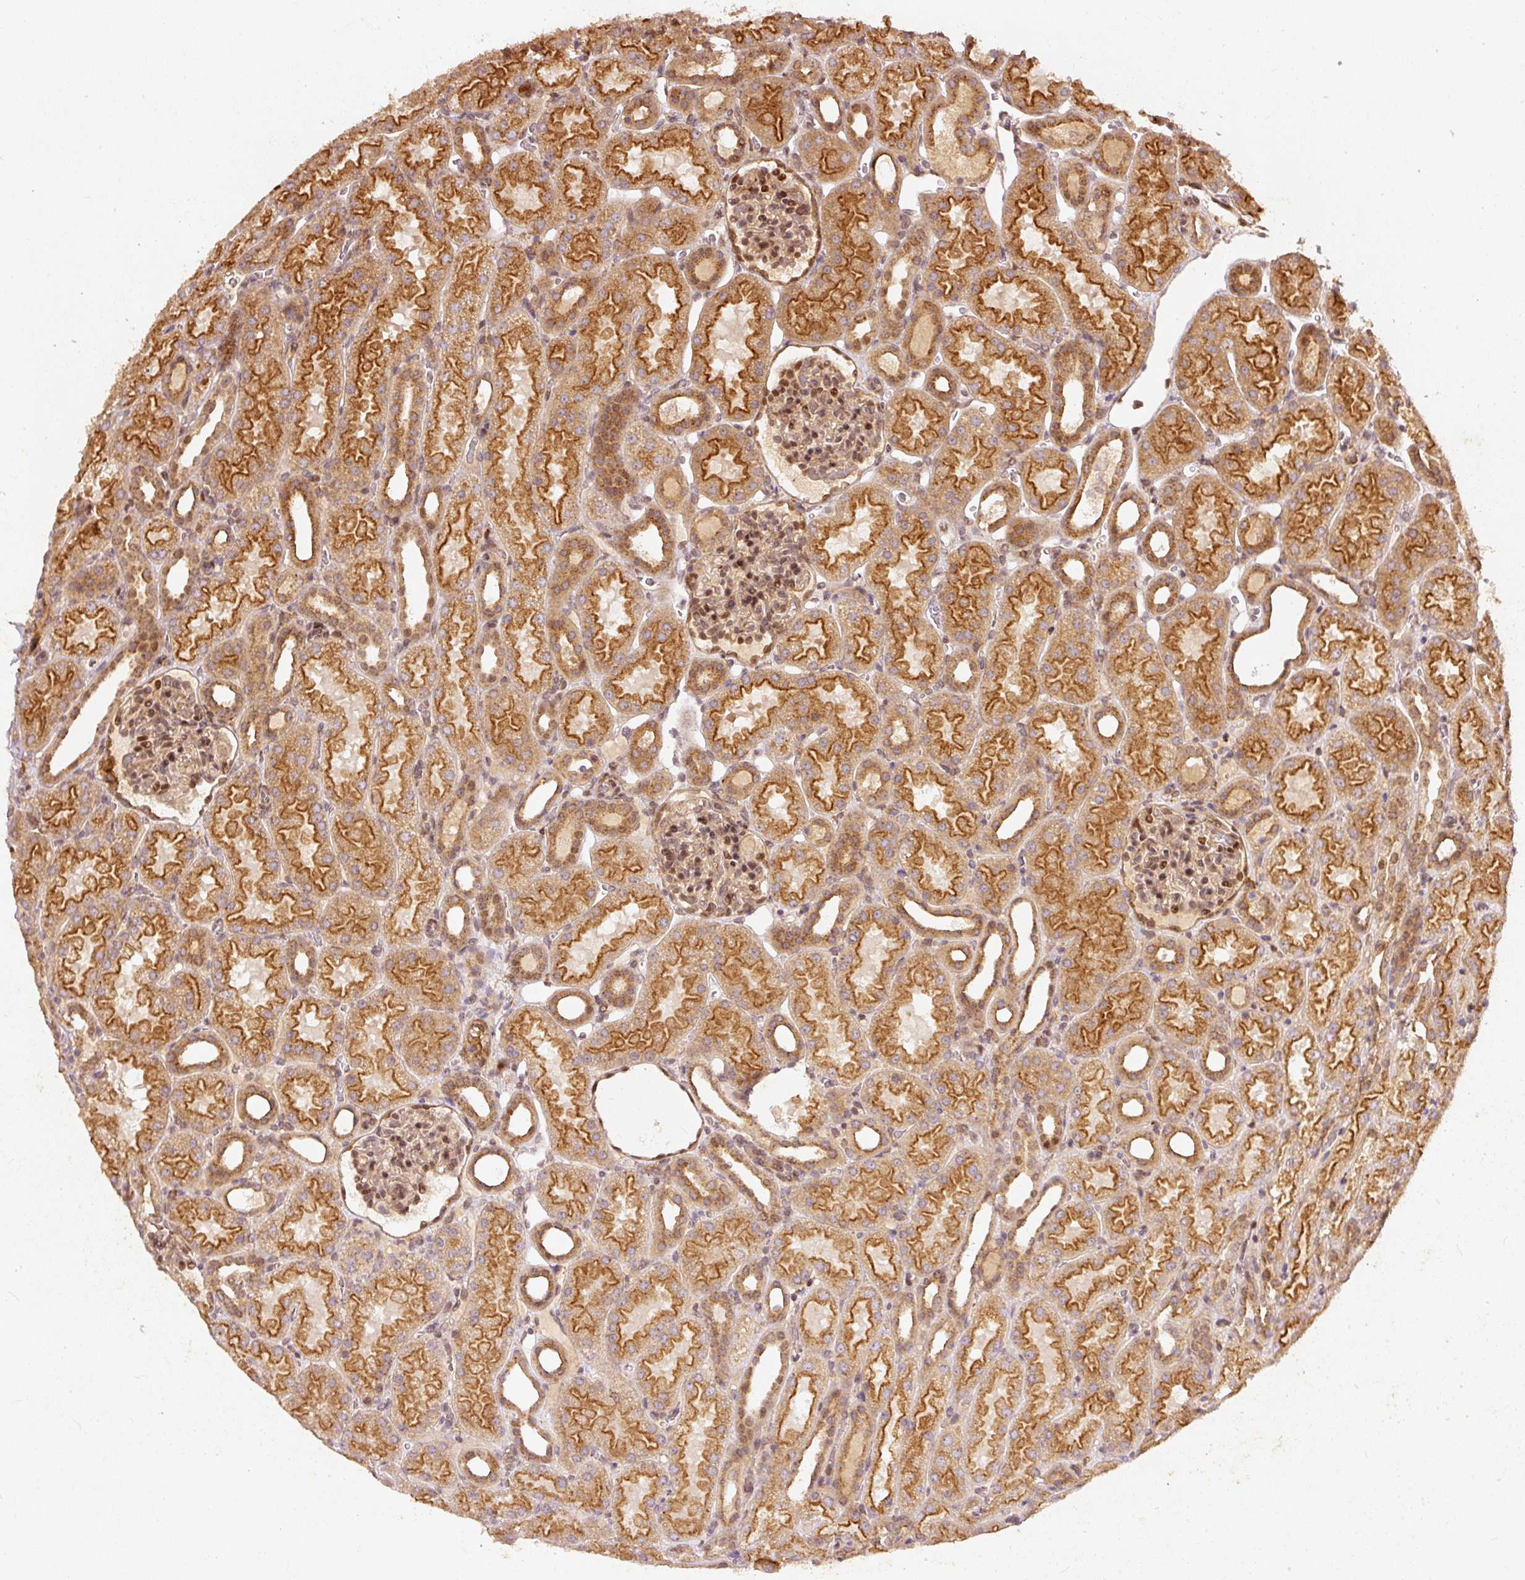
{"staining": {"intensity": "moderate", "quantity": ">75%", "location": "cytoplasmic/membranous,nuclear"}, "tissue": "kidney", "cell_type": "Cells in glomeruli", "image_type": "normal", "snomed": [{"axis": "morphology", "description": "Normal tissue, NOS"}, {"axis": "topography", "description": "Kidney"}], "caption": "Protein analysis of unremarkable kidney demonstrates moderate cytoplasmic/membranous,nuclear positivity in approximately >75% of cells in glomeruli.", "gene": "ZNF580", "patient": {"sex": "male", "age": 2}}